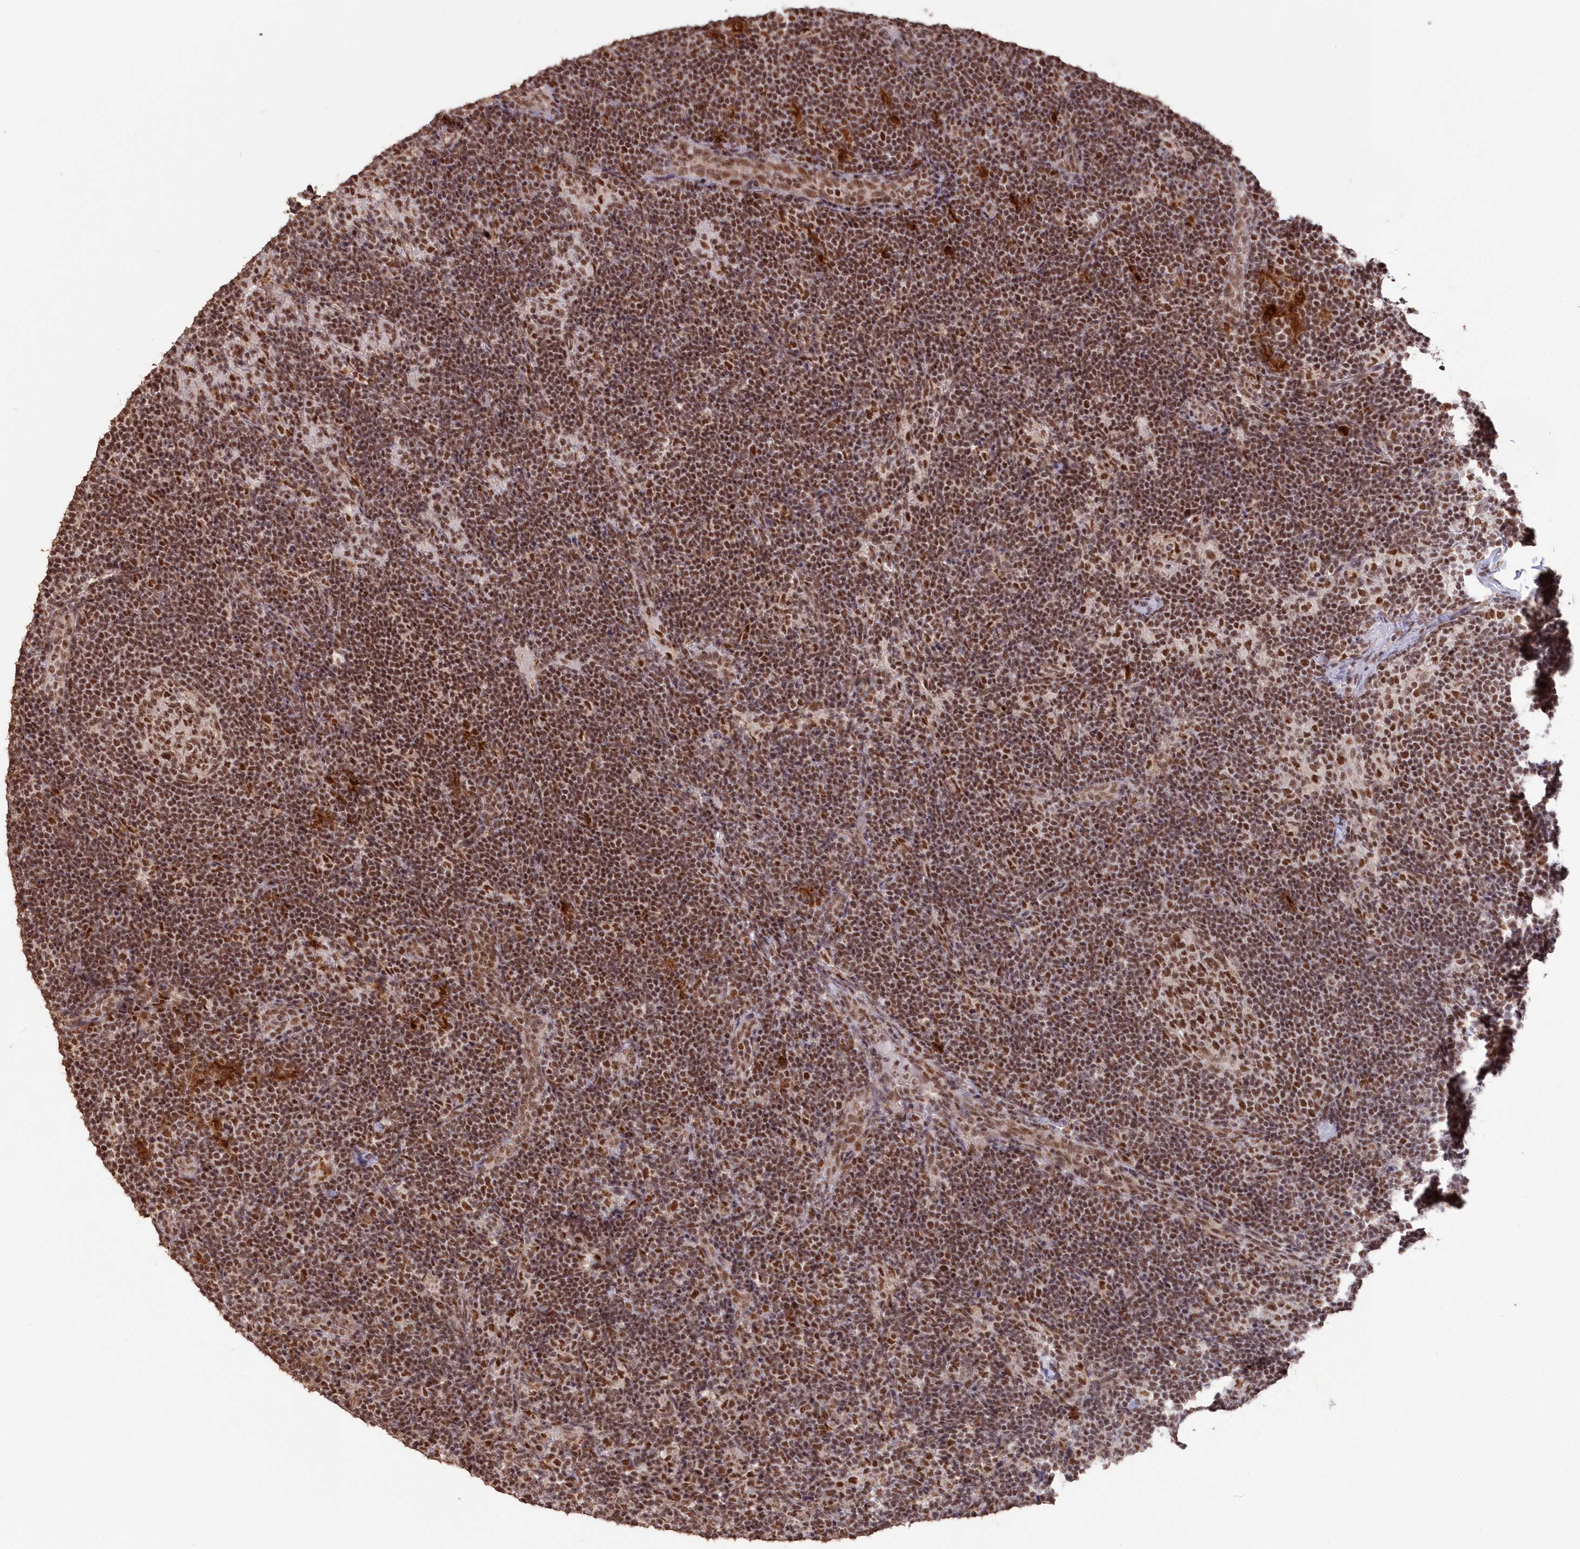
{"staining": {"intensity": "moderate", "quantity": ">75%", "location": "nuclear"}, "tissue": "lymph node", "cell_type": "Germinal center cells", "image_type": "normal", "snomed": [{"axis": "morphology", "description": "Normal tissue, NOS"}, {"axis": "topography", "description": "Lymph node"}], "caption": "Protein expression analysis of unremarkable lymph node displays moderate nuclear positivity in about >75% of germinal center cells. Nuclei are stained in blue.", "gene": "PDS5A", "patient": {"sex": "female", "age": 22}}